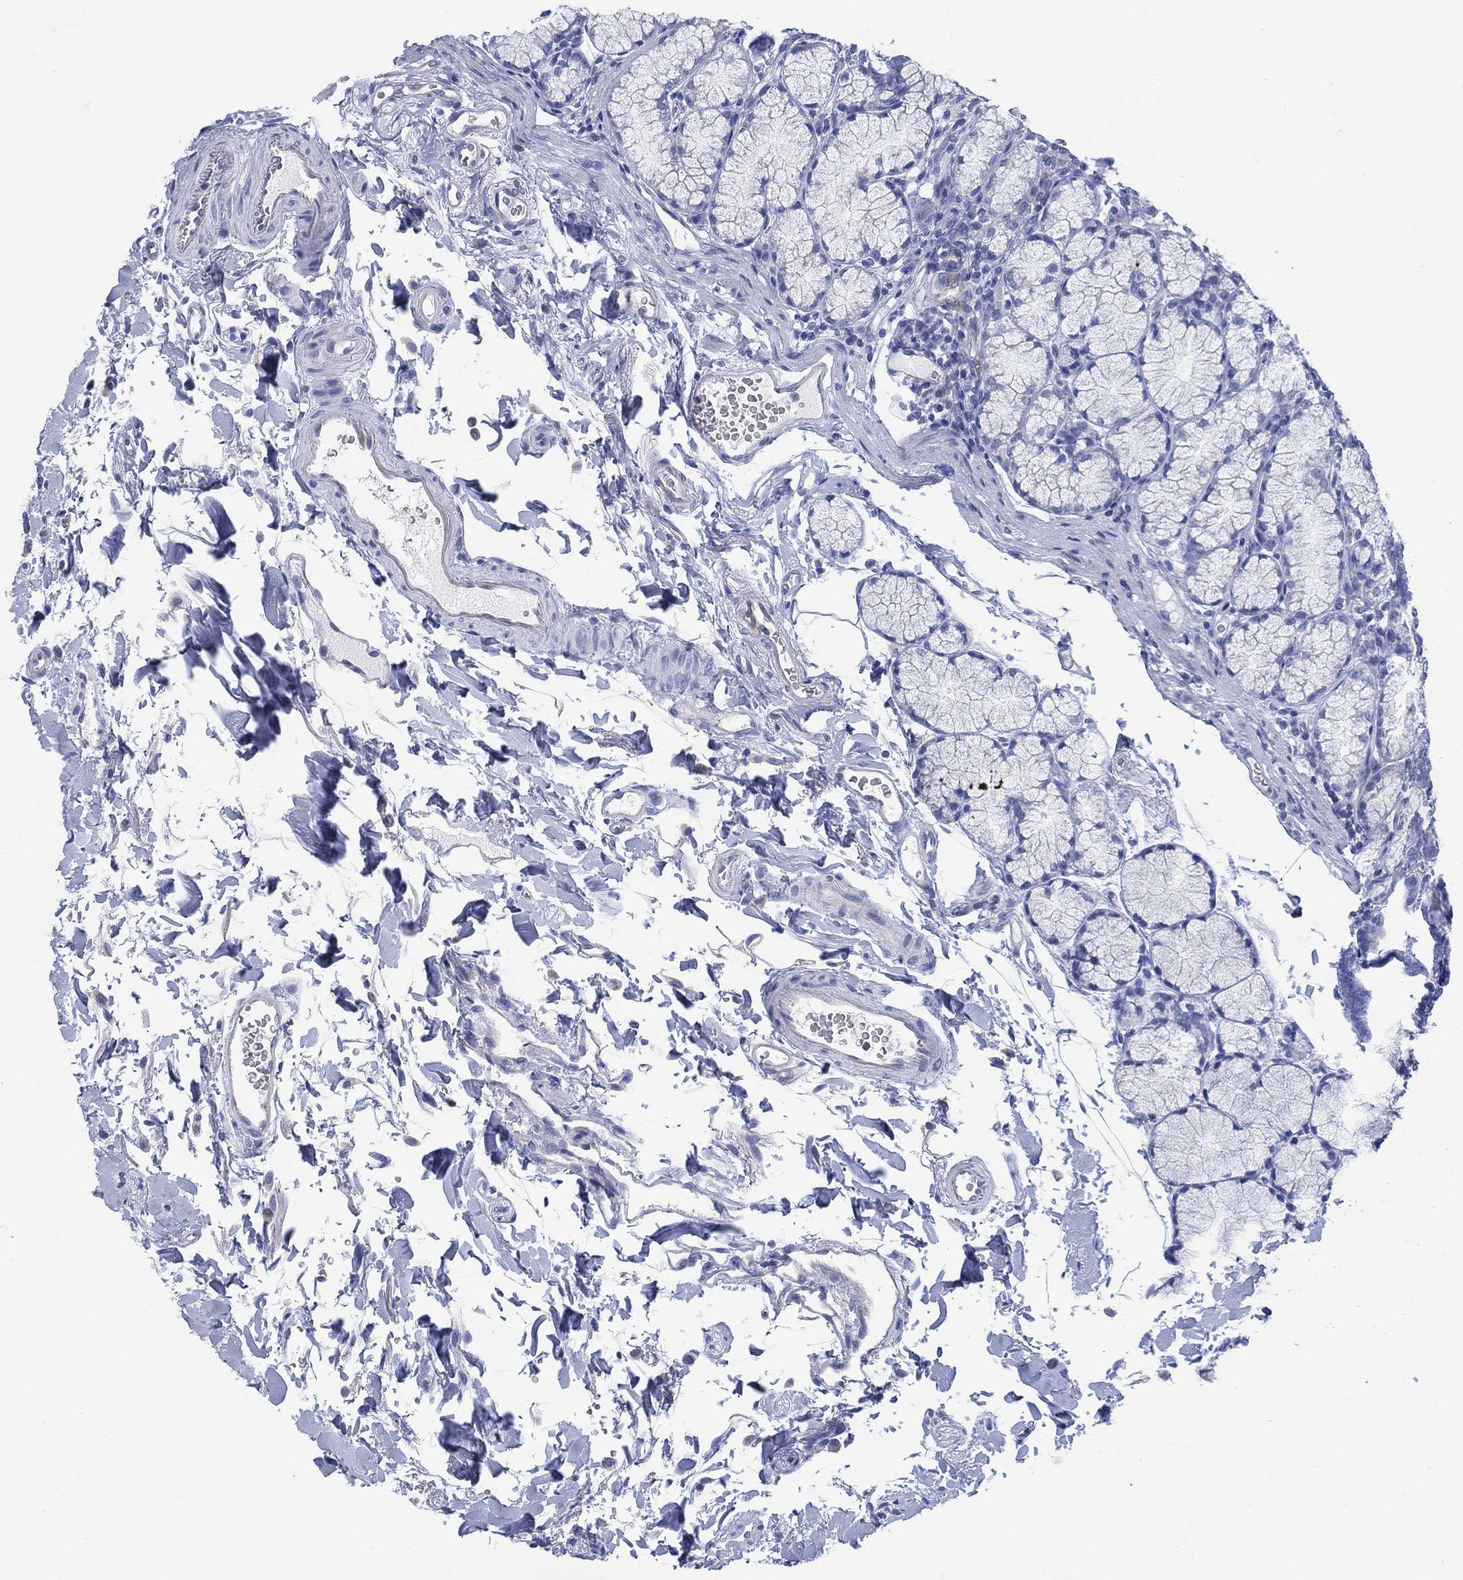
{"staining": {"intensity": "negative", "quantity": "none", "location": "none"}, "tissue": "duodenum", "cell_type": "Glandular cells", "image_type": "normal", "snomed": [{"axis": "morphology", "description": "Normal tissue, NOS"}, {"axis": "topography", "description": "Duodenum"}], "caption": "Glandular cells show no significant protein positivity in normal duodenum. The staining was performed using DAB (3,3'-diaminobenzidine) to visualize the protein expression in brown, while the nuclei were stained in blue with hematoxylin (Magnification: 20x).", "gene": "DDI1", "patient": {"sex": "female", "age": 67}}